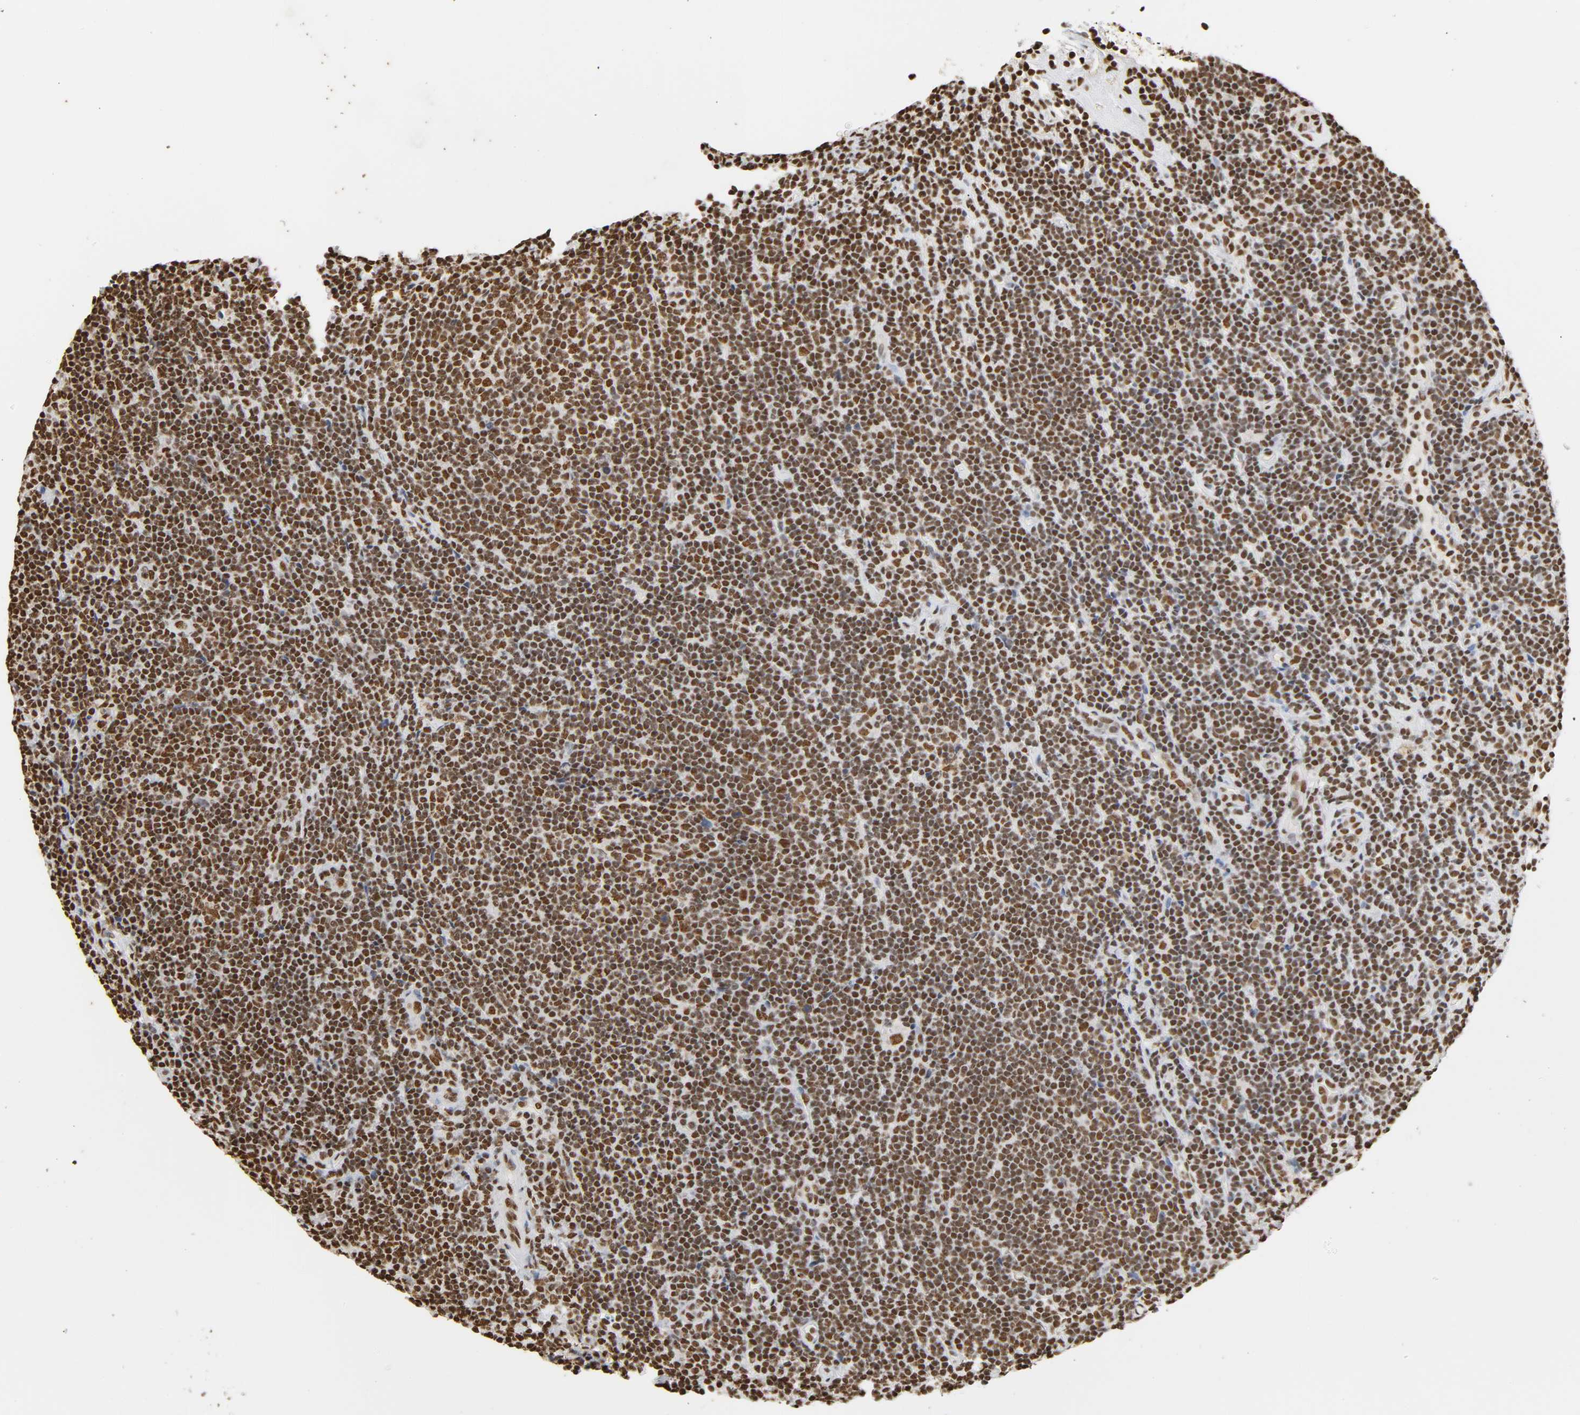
{"staining": {"intensity": "strong", "quantity": ">75%", "location": "nuclear"}, "tissue": "lymphoma", "cell_type": "Tumor cells", "image_type": "cancer", "snomed": [{"axis": "morphology", "description": "Malignant lymphoma, non-Hodgkin's type, Low grade"}, {"axis": "topography", "description": "Lymph node"}], "caption": "An immunohistochemistry (IHC) image of tumor tissue is shown. Protein staining in brown labels strong nuclear positivity in lymphoma within tumor cells.", "gene": "HNRNPC", "patient": {"sex": "male", "age": 70}}